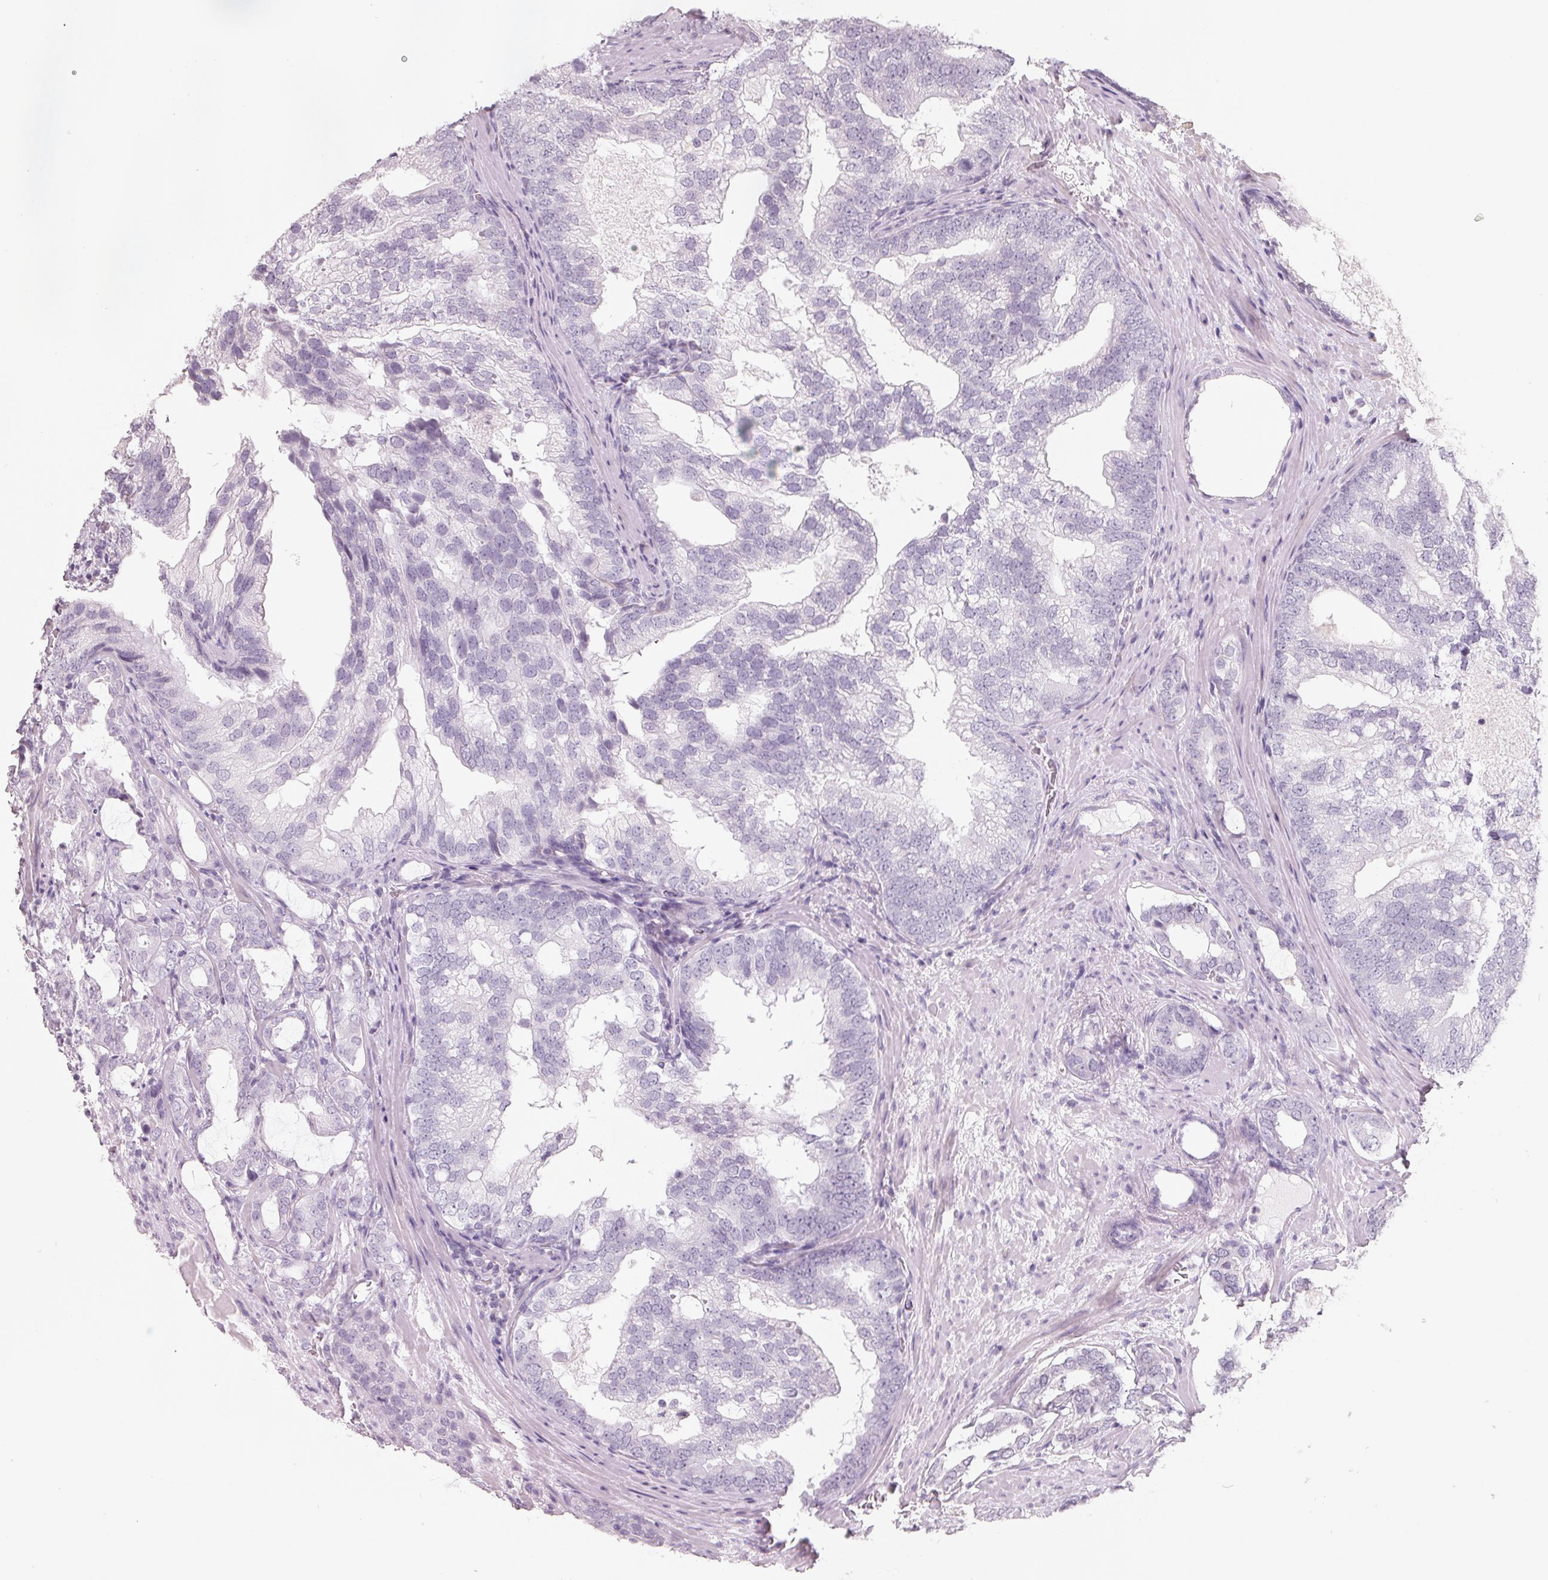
{"staining": {"intensity": "negative", "quantity": "none", "location": "none"}, "tissue": "prostate cancer", "cell_type": "Tumor cells", "image_type": "cancer", "snomed": [{"axis": "morphology", "description": "Adenocarcinoma, High grade"}, {"axis": "topography", "description": "Prostate"}], "caption": "Immunohistochemical staining of prostate cancer reveals no significant expression in tumor cells. Nuclei are stained in blue.", "gene": "FTCD", "patient": {"sex": "male", "age": 75}}